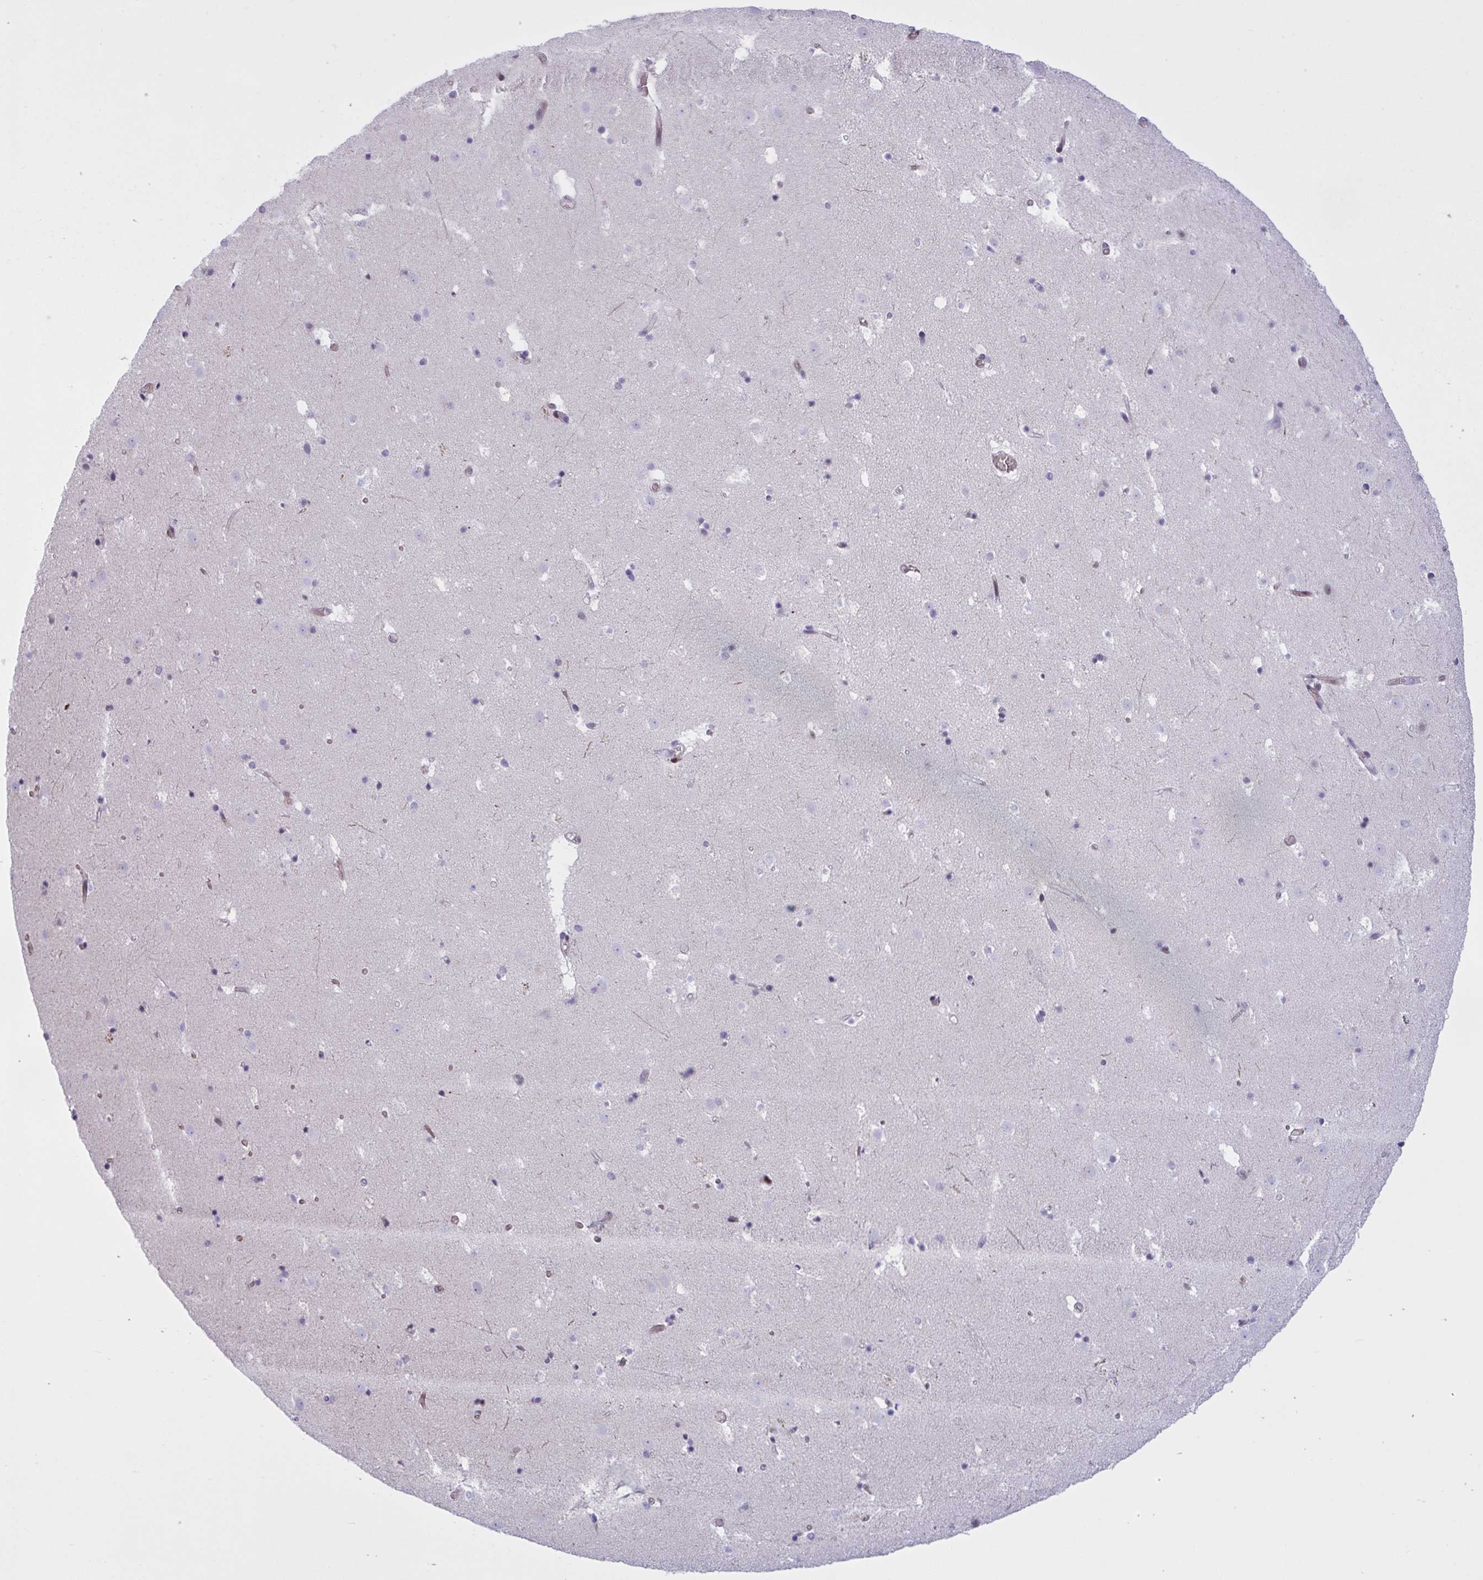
{"staining": {"intensity": "negative", "quantity": "none", "location": "none"}, "tissue": "caudate", "cell_type": "Glial cells", "image_type": "normal", "snomed": [{"axis": "morphology", "description": "Normal tissue, NOS"}, {"axis": "topography", "description": "Lateral ventricle wall"}], "caption": "Immunohistochemistry (IHC) image of benign human caudate stained for a protein (brown), which shows no positivity in glial cells.", "gene": "RBL1", "patient": {"sex": "male", "age": 37}}